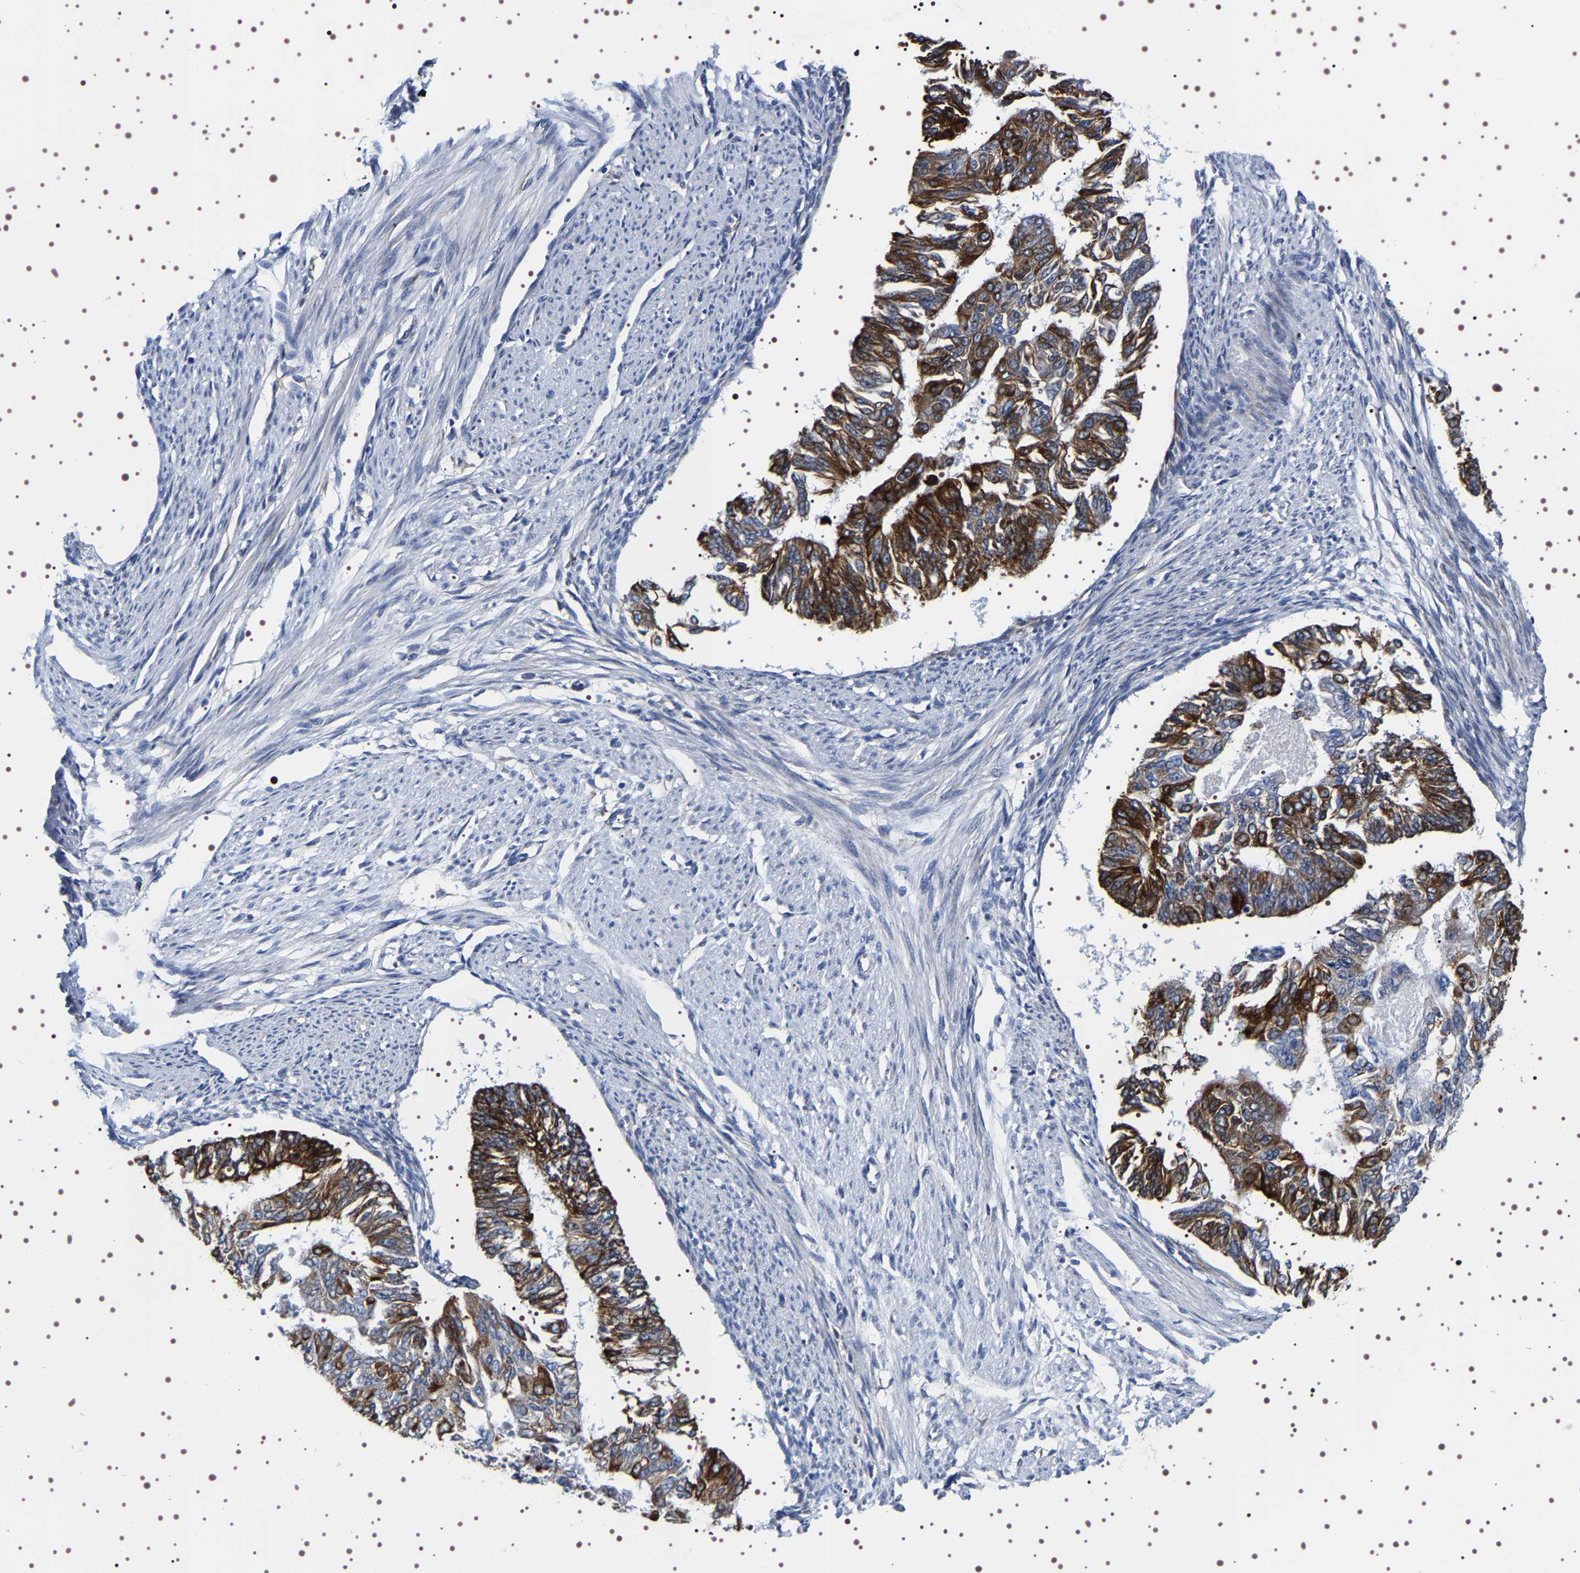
{"staining": {"intensity": "strong", "quantity": ">75%", "location": "cytoplasmic/membranous"}, "tissue": "endometrial cancer", "cell_type": "Tumor cells", "image_type": "cancer", "snomed": [{"axis": "morphology", "description": "Adenocarcinoma, NOS"}, {"axis": "topography", "description": "Endometrium"}], "caption": "The image demonstrates a brown stain indicating the presence of a protein in the cytoplasmic/membranous of tumor cells in endometrial adenocarcinoma. Nuclei are stained in blue.", "gene": "SQLE", "patient": {"sex": "female", "age": 32}}